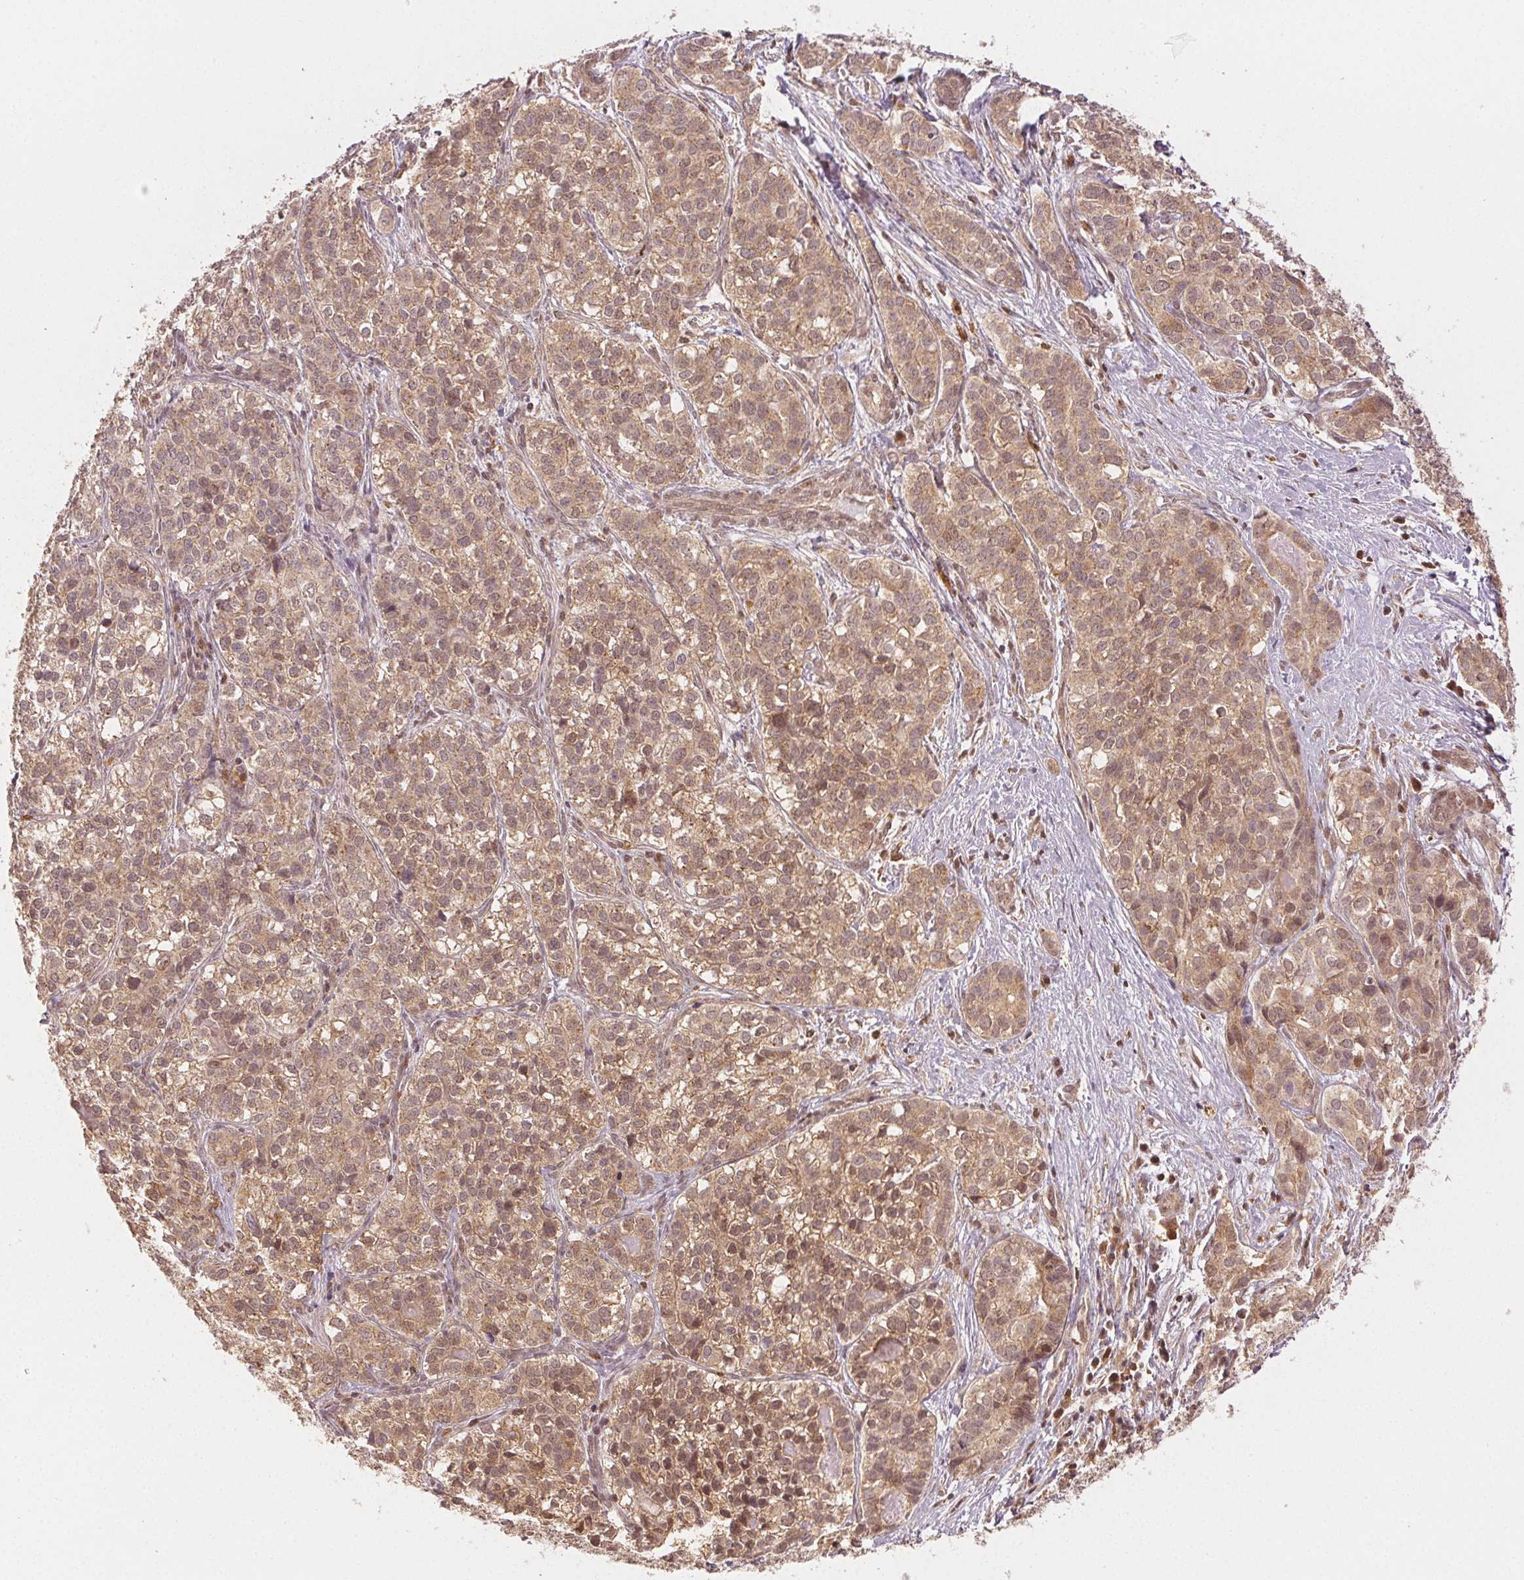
{"staining": {"intensity": "weak", "quantity": ">75%", "location": "cytoplasmic/membranous,nuclear"}, "tissue": "liver cancer", "cell_type": "Tumor cells", "image_type": "cancer", "snomed": [{"axis": "morphology", "description": "Cholangiocarcinoma"}, {"axis": "topography", "description": "Liver"}], "caption": "A brown stain shows weak cytoplasmic/membranous and nuclear positivity of a protein in human liver cholangiocarcinoma tumor cells.", "gene": "MAPK14", "patient": {"sex": "male", "age": 56}}